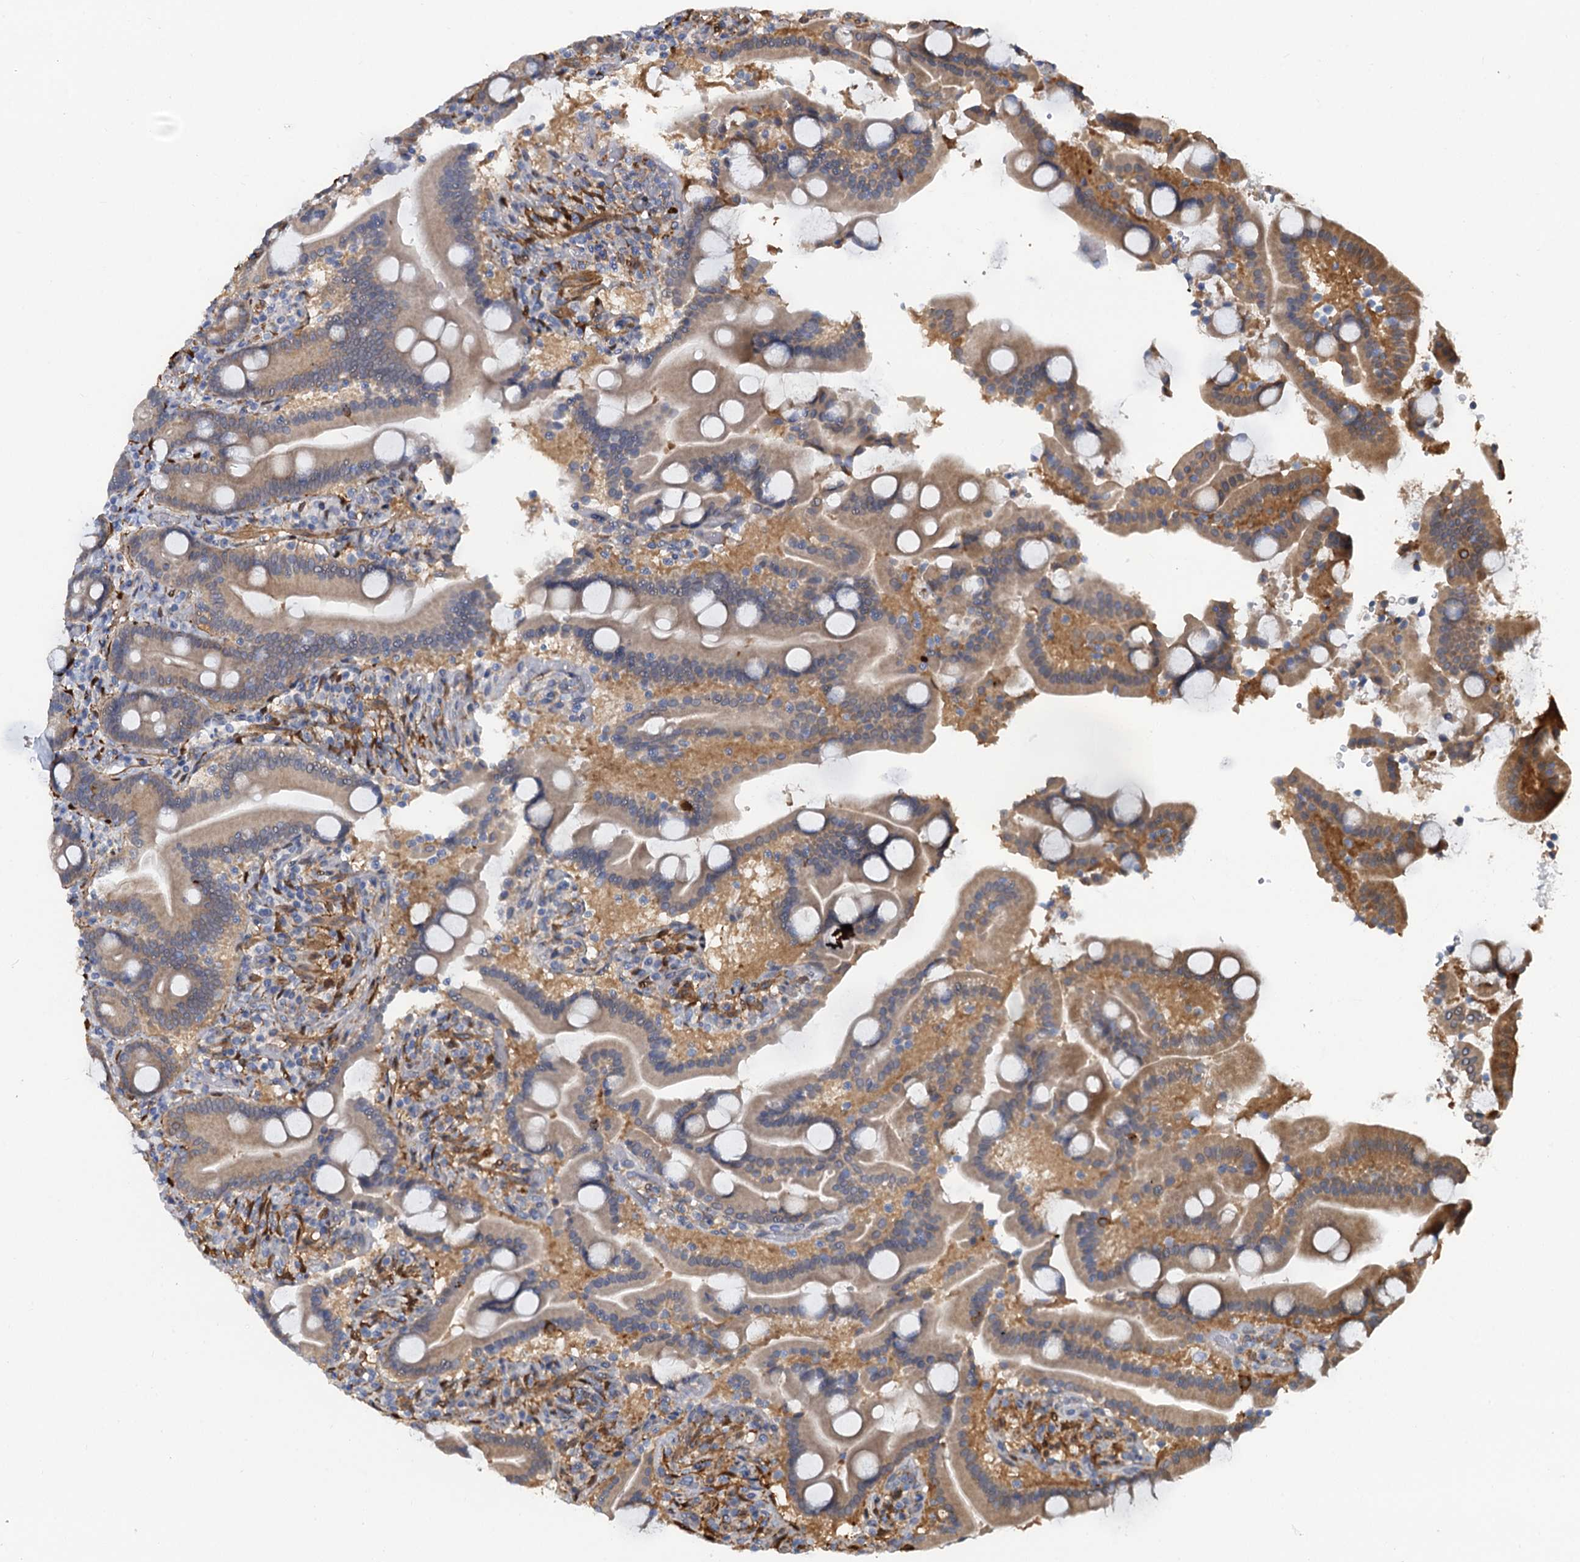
{"staining": {"intensity": "weak", "quantity": "25%-75%", "location": "cytoplasmic/membranous"}, "tissue": "duodenum", "cell_type": "Glandular cells", "image_type": "normal", "snomed": [{"axis": "morphology", "description": "Normal tissue, NOS"}, {"axis": "topography", "description": "Duodenum"}], "caption": "Protein positivity by immunohistochemistry shows weak cytoplasmic/membranous staining in about 25%-75% of glandular cells in unremarkable duodenum. (DAB (3,3'-diaminobenzidine) = brown stain, brightfield microscopy at high magnification).", "gene": "POGLUT3", "patient": {"sex": "male", "age": 55}}